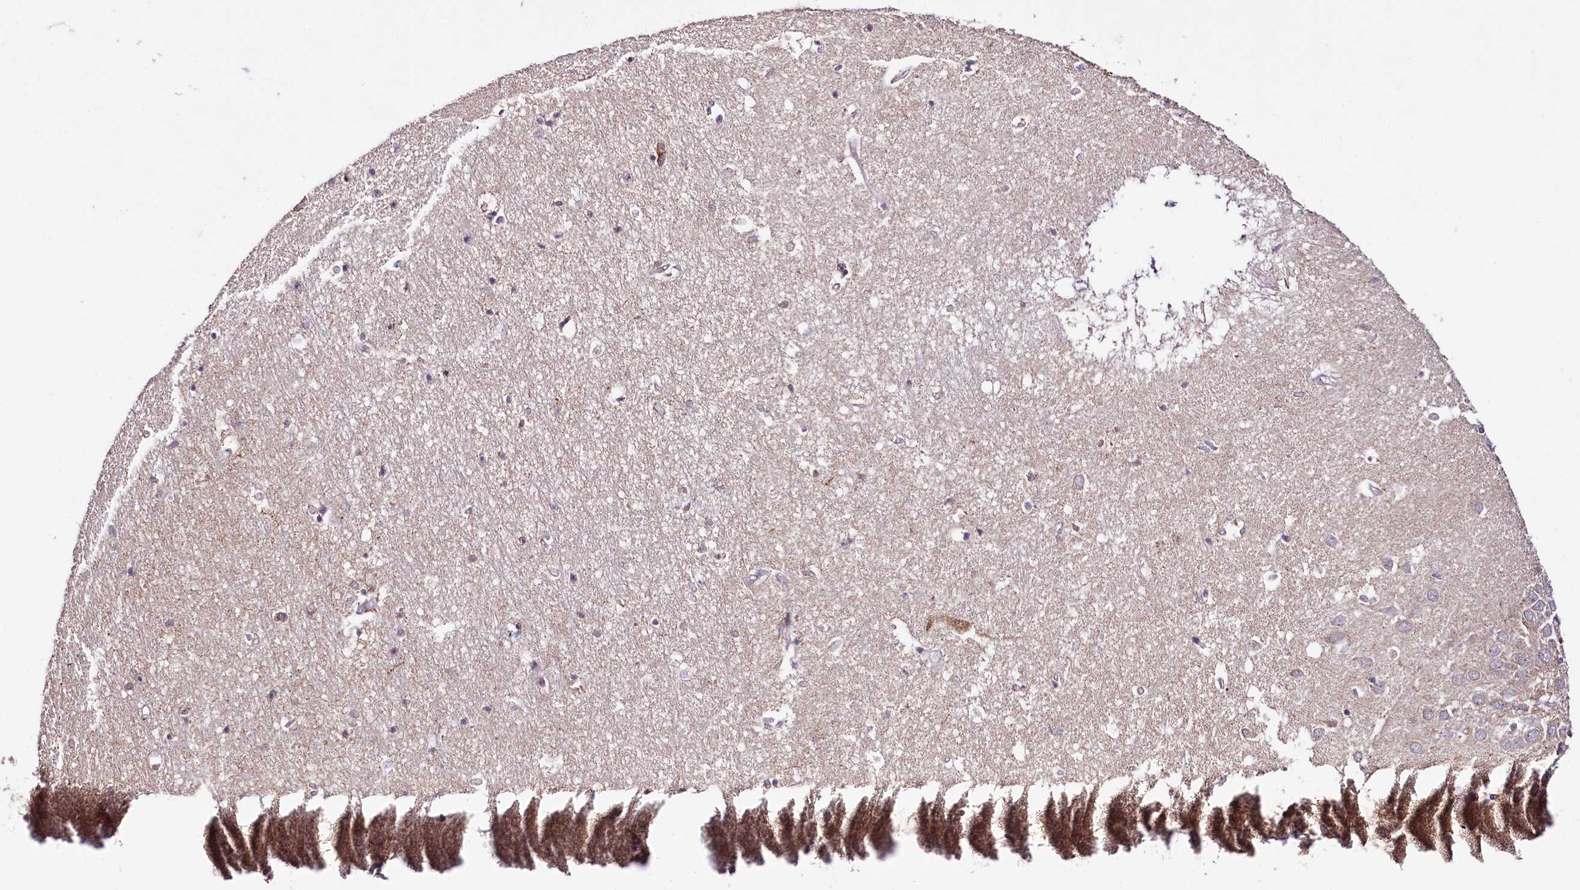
{"staining": {"intensity": "negative", "quantity": "none", "location": "none"}, "tissue": "hippocampus", "cell_type": "Glial cells", "image_type": "normal", "snomed": [{"axis": "morphology", "description": "Normal tissue, NOS"}, {"axis": "topography", "description": "Hippocampus"}], "caption": "High power microscopy micrograph of an immunohistochemistry histopathology image of normal hippocampus, revealing no significant staining in glial cells.", "gene": "ZNF226", "patient": {"sex": "female", "age": 64}}